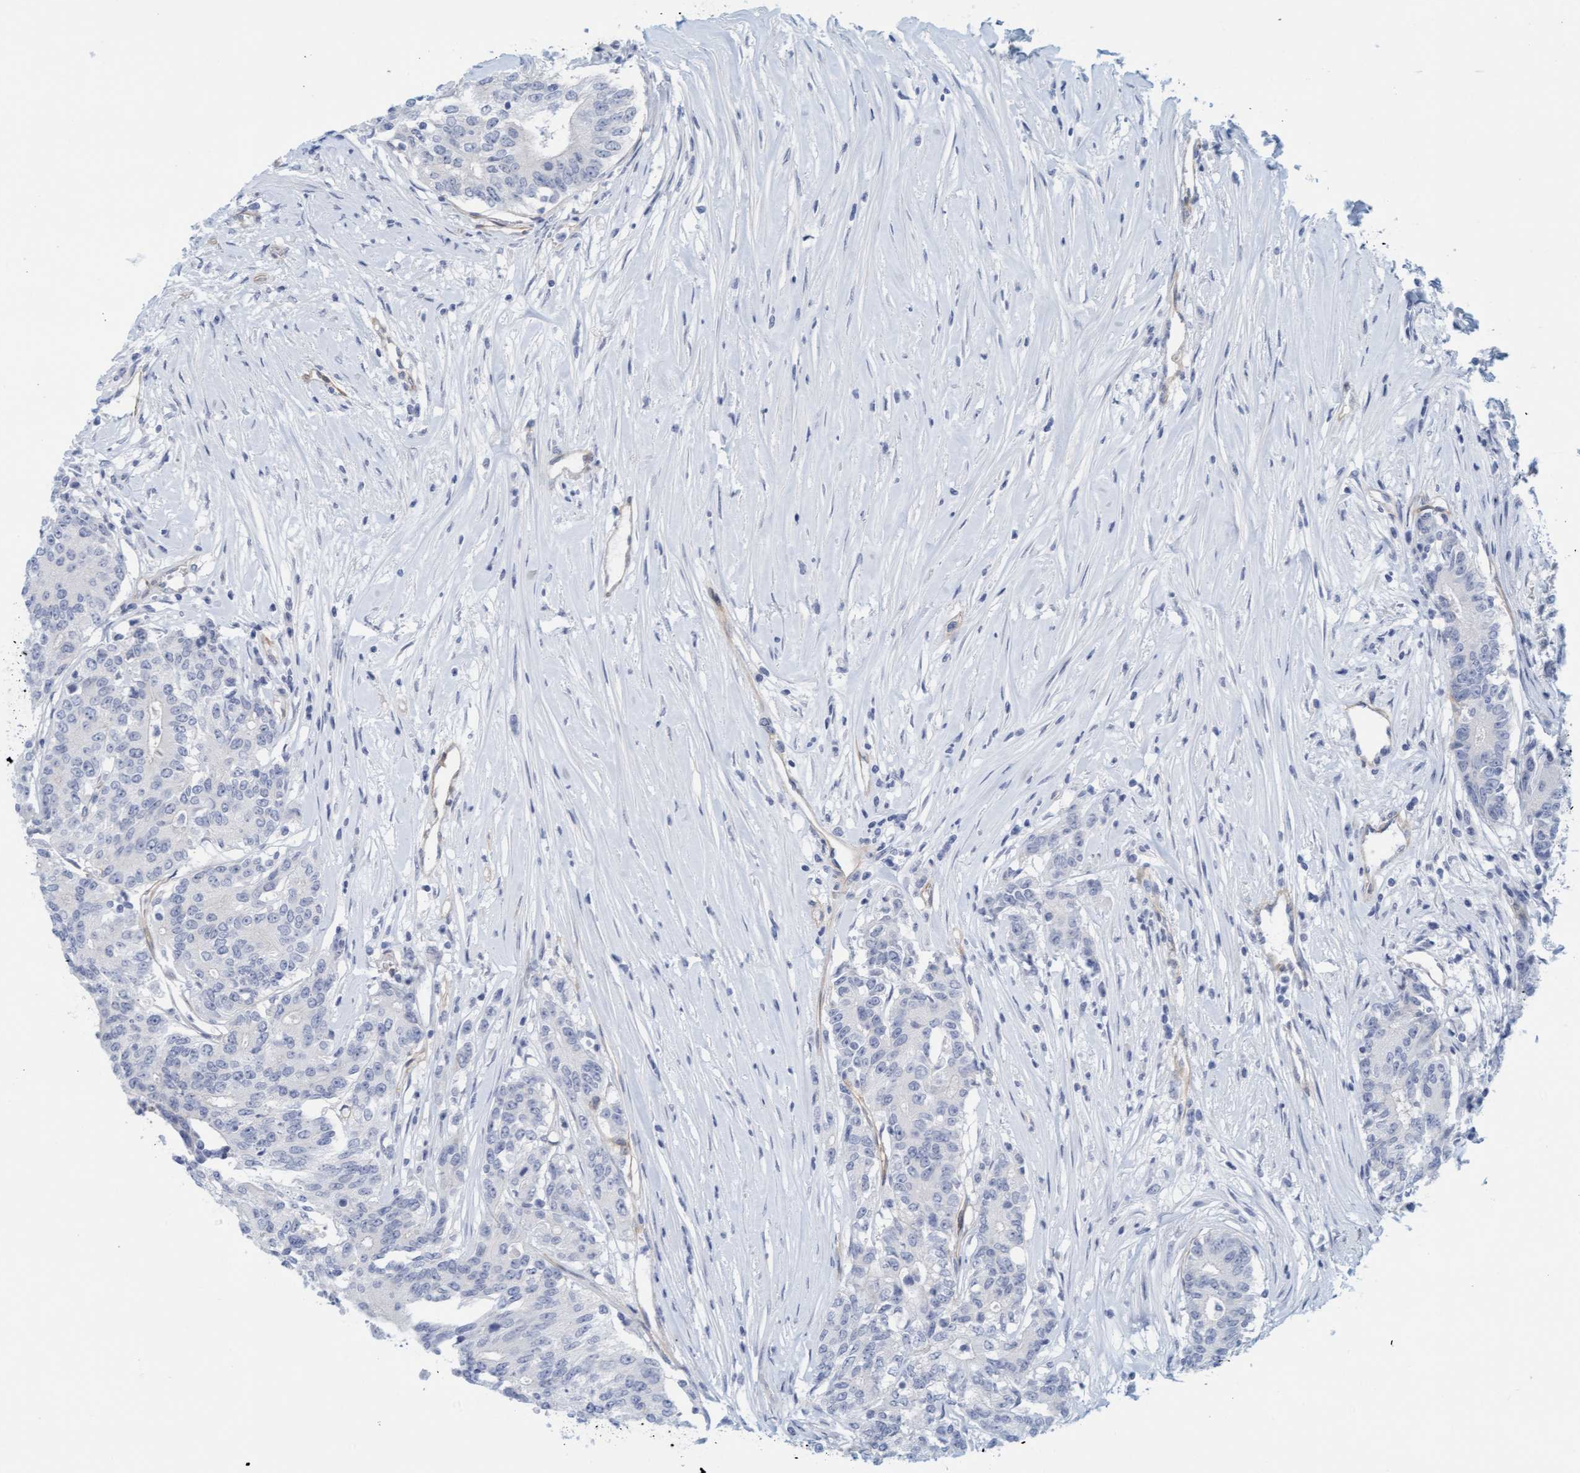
{"staining": {"intensity": "negative", "quantity": "none", "location": "none"}, "tissue": "colorectal cancer", "cell_type": "Tumor cells", "image_type": "cancer", "snomed": [{"axis": "morphology", "description": "Adenocarcinoma, NOS"}, {"axis": "topography", "description": "Colon"}], "caption": "Human colorectal cancer stained for a protein using IHC shows no positivity in tumor cells.", "gene": "TSTD2", "patient": {"sex": "female", "age": 77}}